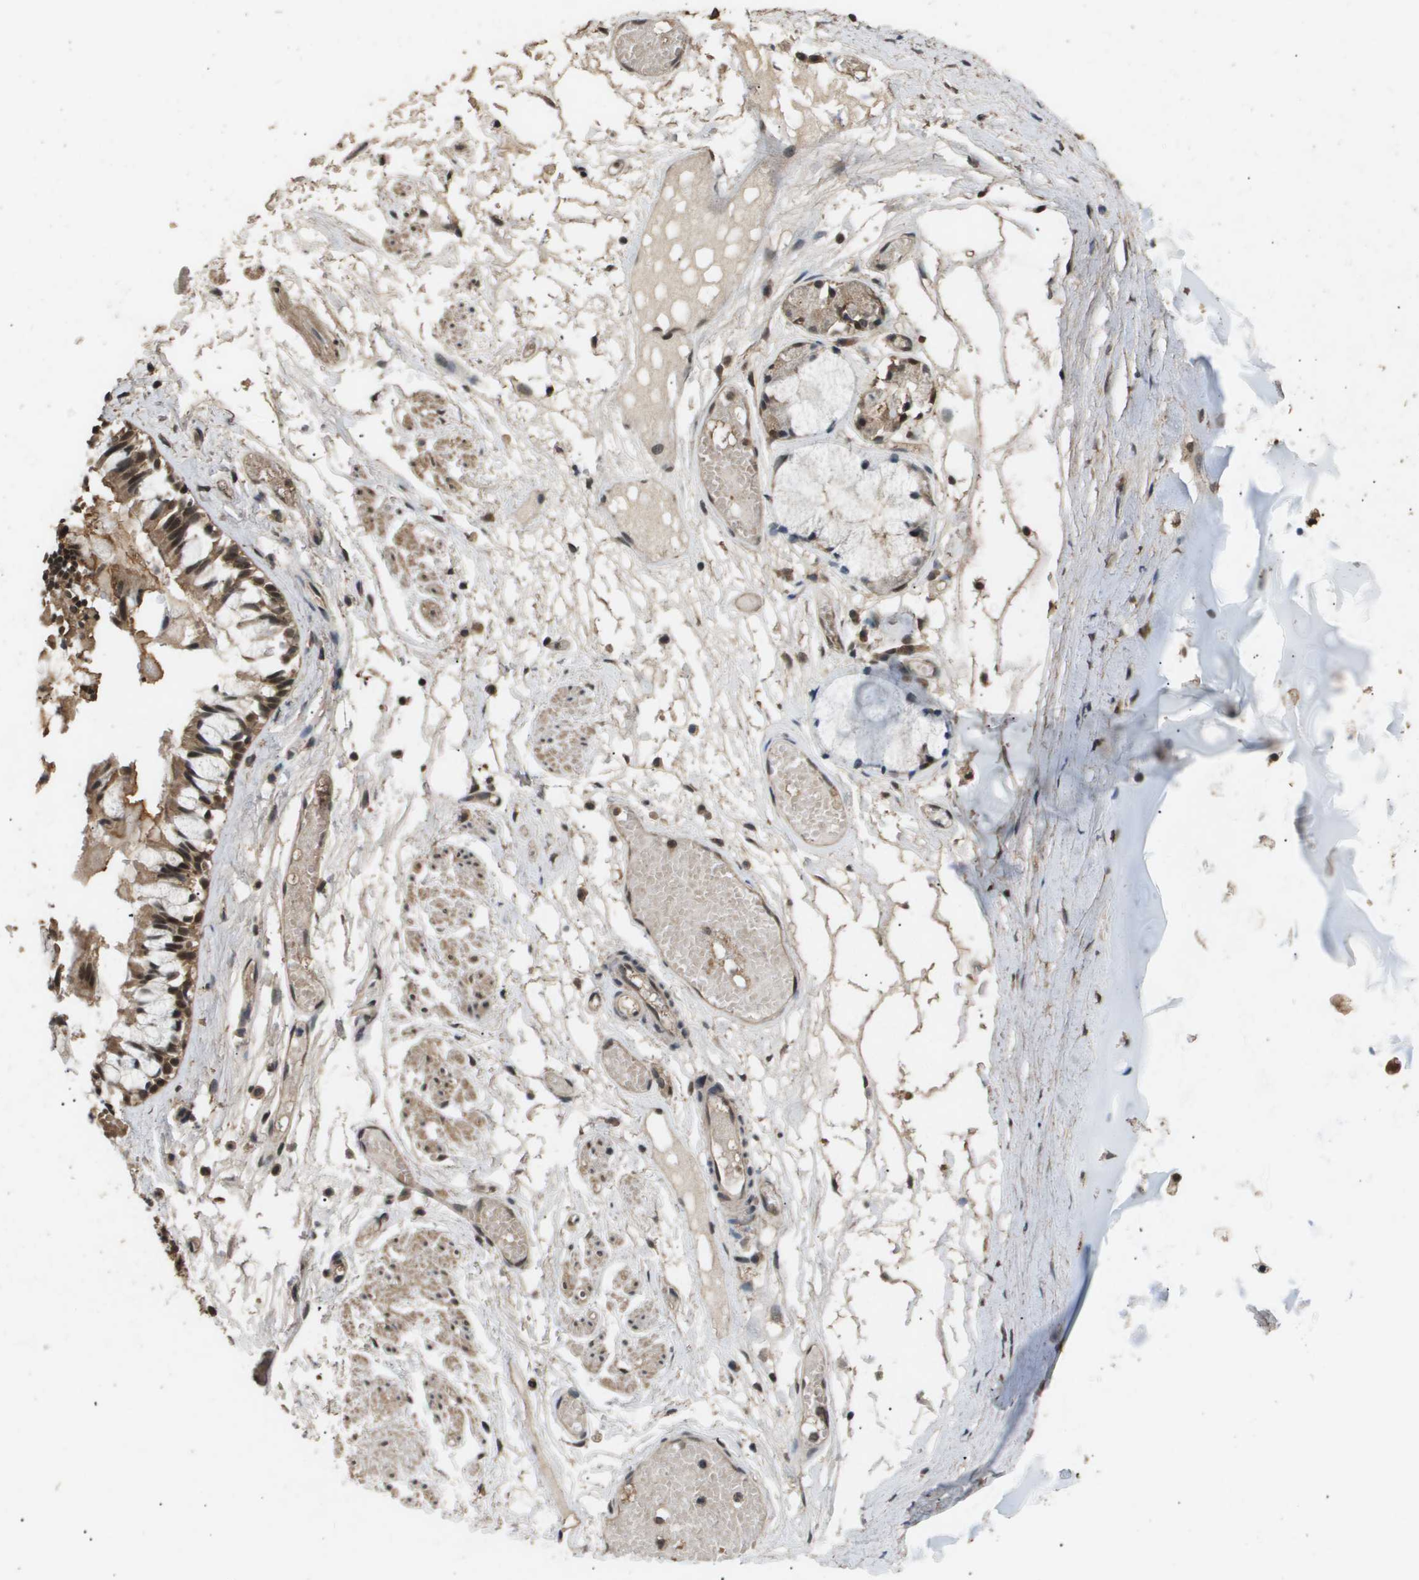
{"staining": {"intensity": "moderate", "quantity": ">75%", "location": "cytoplasmic/membranous,nuclear"}, "tissue": "bronchus", "cell_type": "Respiratory epithelial cells", "image_type": "normal", "snomed": [{"axis": "morphology", "description": "Normal tissue, NOS"}, {"axis": "morphology", "description": "Inflammation, NOS"}, {"axis": "topography", "description": "Cartilage tissue"}, {"axis": "topography", "description": "Lung"}], "caption": "The image demonstrates staining of benign bronchus, revealing moderate cytoplasmic/membranous,nuclear protein positivity (brown color) within respiratory epithelial cells. Immunohistochemistry (ihc) stains the protein of interest in brown and the nuclei are stained blue.", "gene": "ING1", "patient": {"sex": "male", "age": 71}}